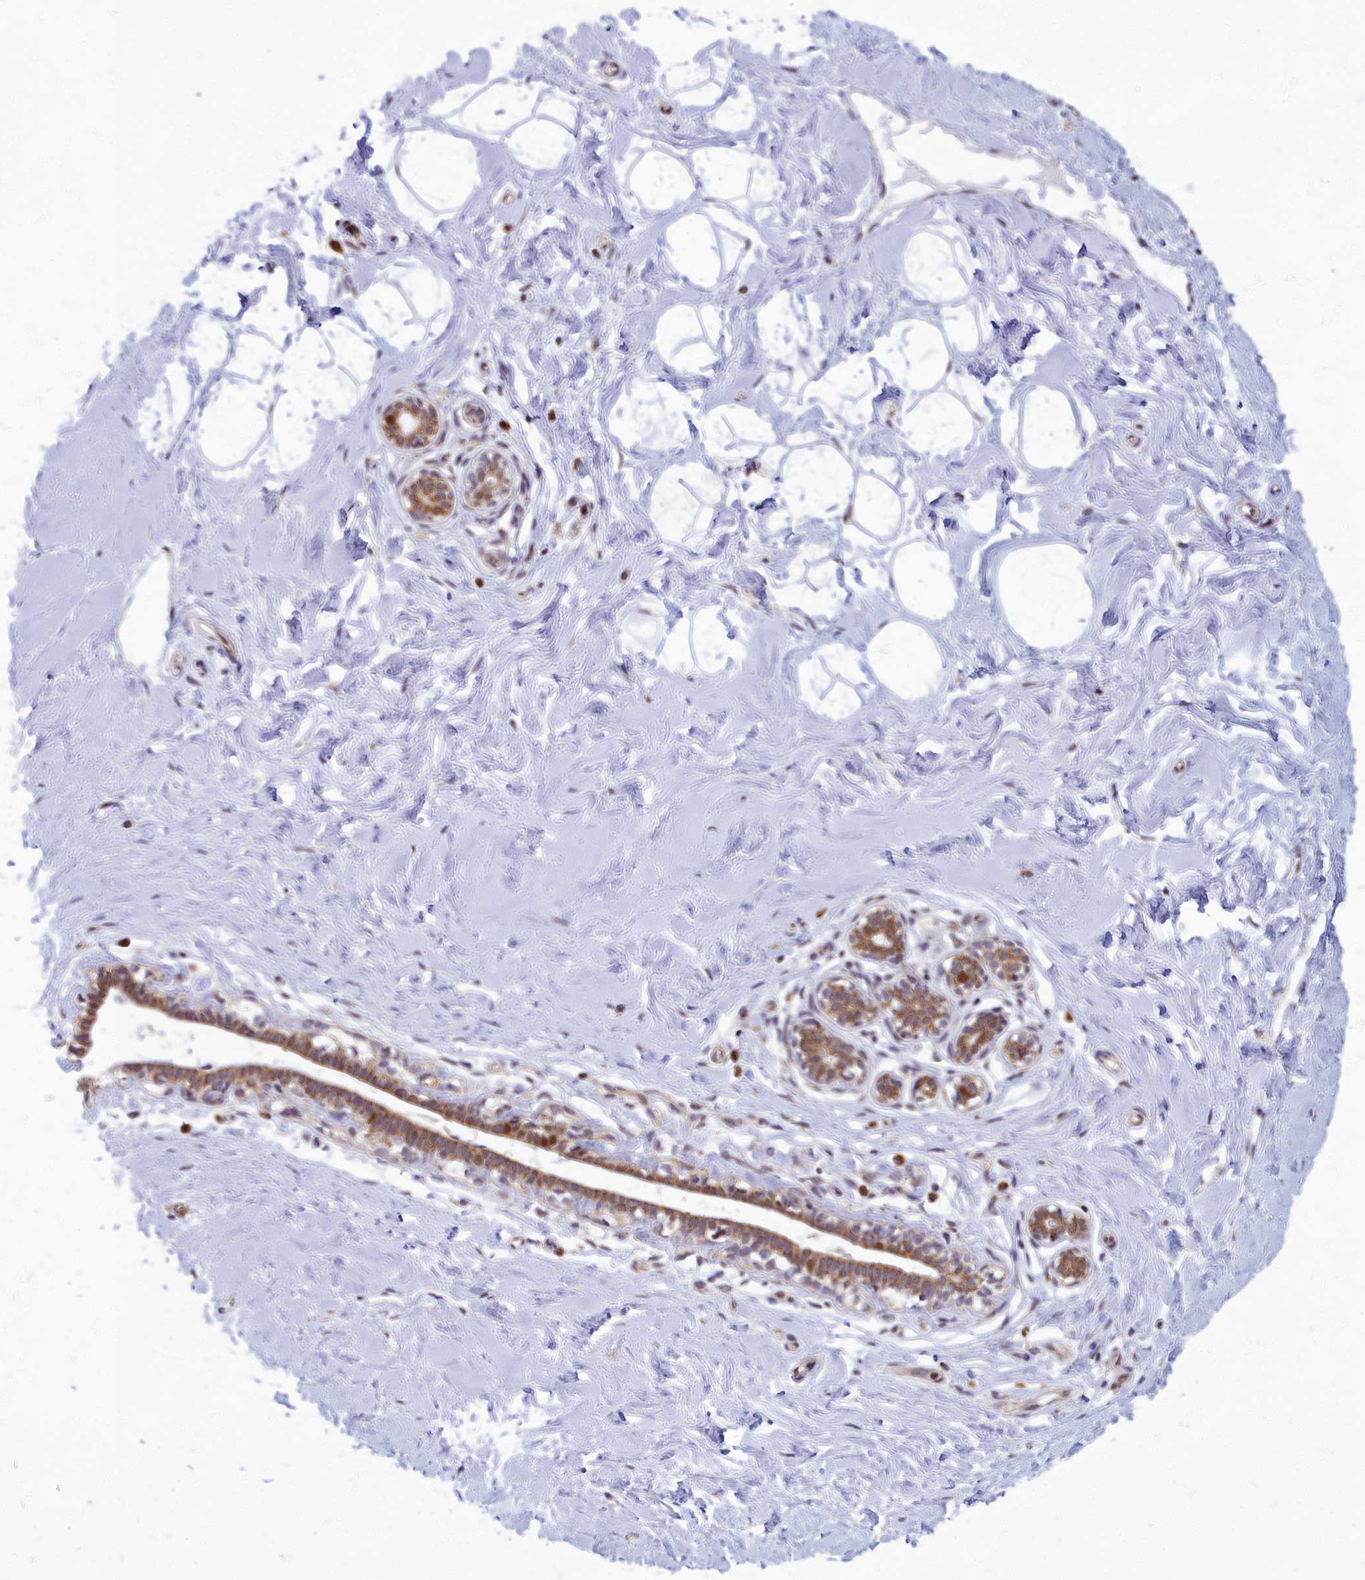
{"staining": {"intensity": "negative", "quantity": "none", "location": "none"}, "tissue": "breast", "cell_type": "Adipocytes", "image_type": "normal", "snomed": [{"axis": "morphology", "description": "Normal tissue, NOS"}, {"axis": "morphology", "description": "Adenoma, NOS"}, {"axis": "topography", "description": "Breast"}], "caption": "Immunohistochemistry histopathology image of normal breast: breast stained with DAB demonstrates no significant protein staining in adipocytes.", "gene": "EARS2", "patient": {"sex": "female", "age": 23}}